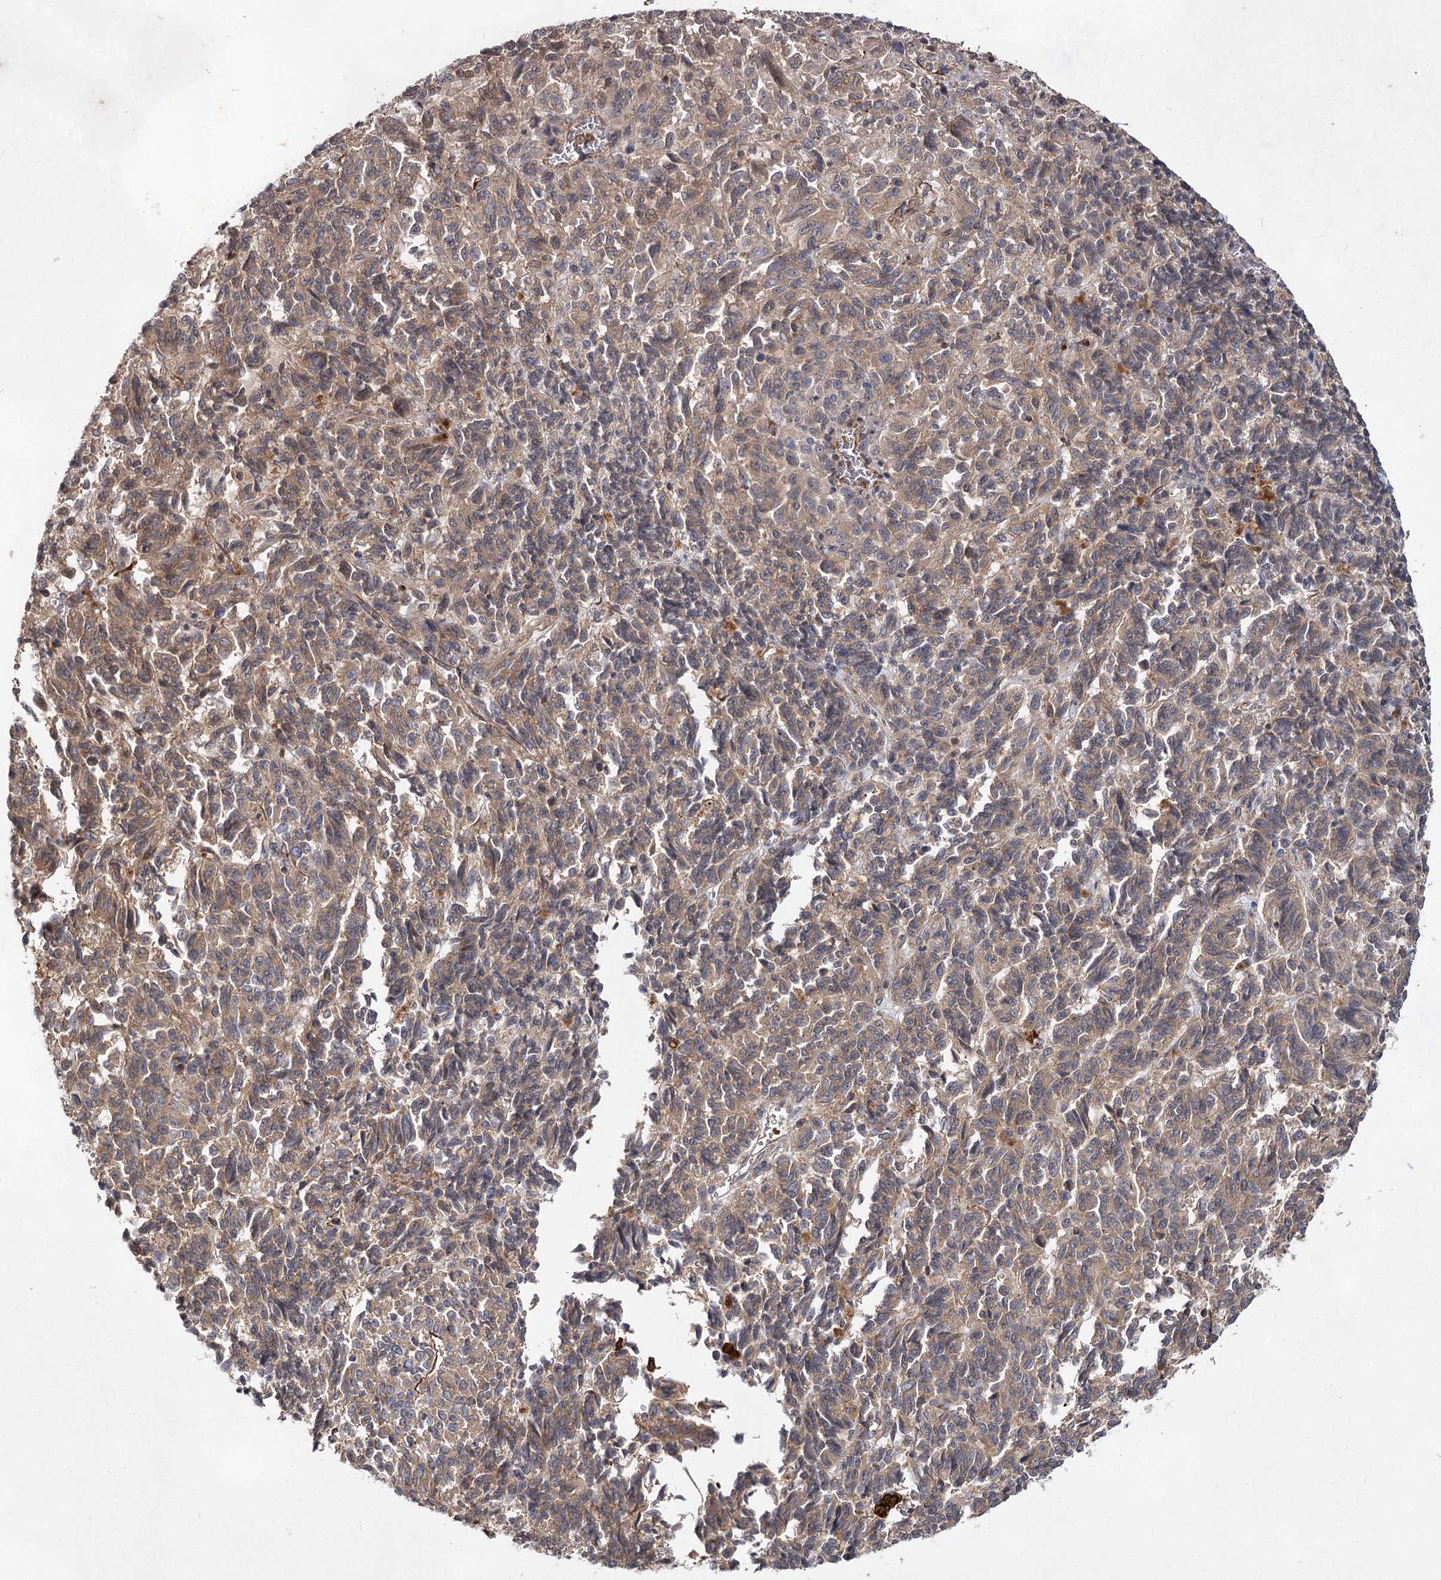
{"staining": {"intensity": "moderate", "quantity": ">75%", "location": "cytoplasmic/membranous"}, "tissue": "melanoma", "cell_type": "Tumor cells", "image_type": "cancer", "snomed": [{"axis": "morphology", "description": "Malignant melanoma, Metastatic site"}, {"axis": "topography", "description": "Lung"}], "caption": "About >75% of tumor cells in human malignant melanoma (metastatic site) exhibit moderate cytoplasmic/membranous protein staining as visualized by brown immunohistochemical staining.", "gene": "IQSEC1", "patient": {"sex": "male", "age": 64}}